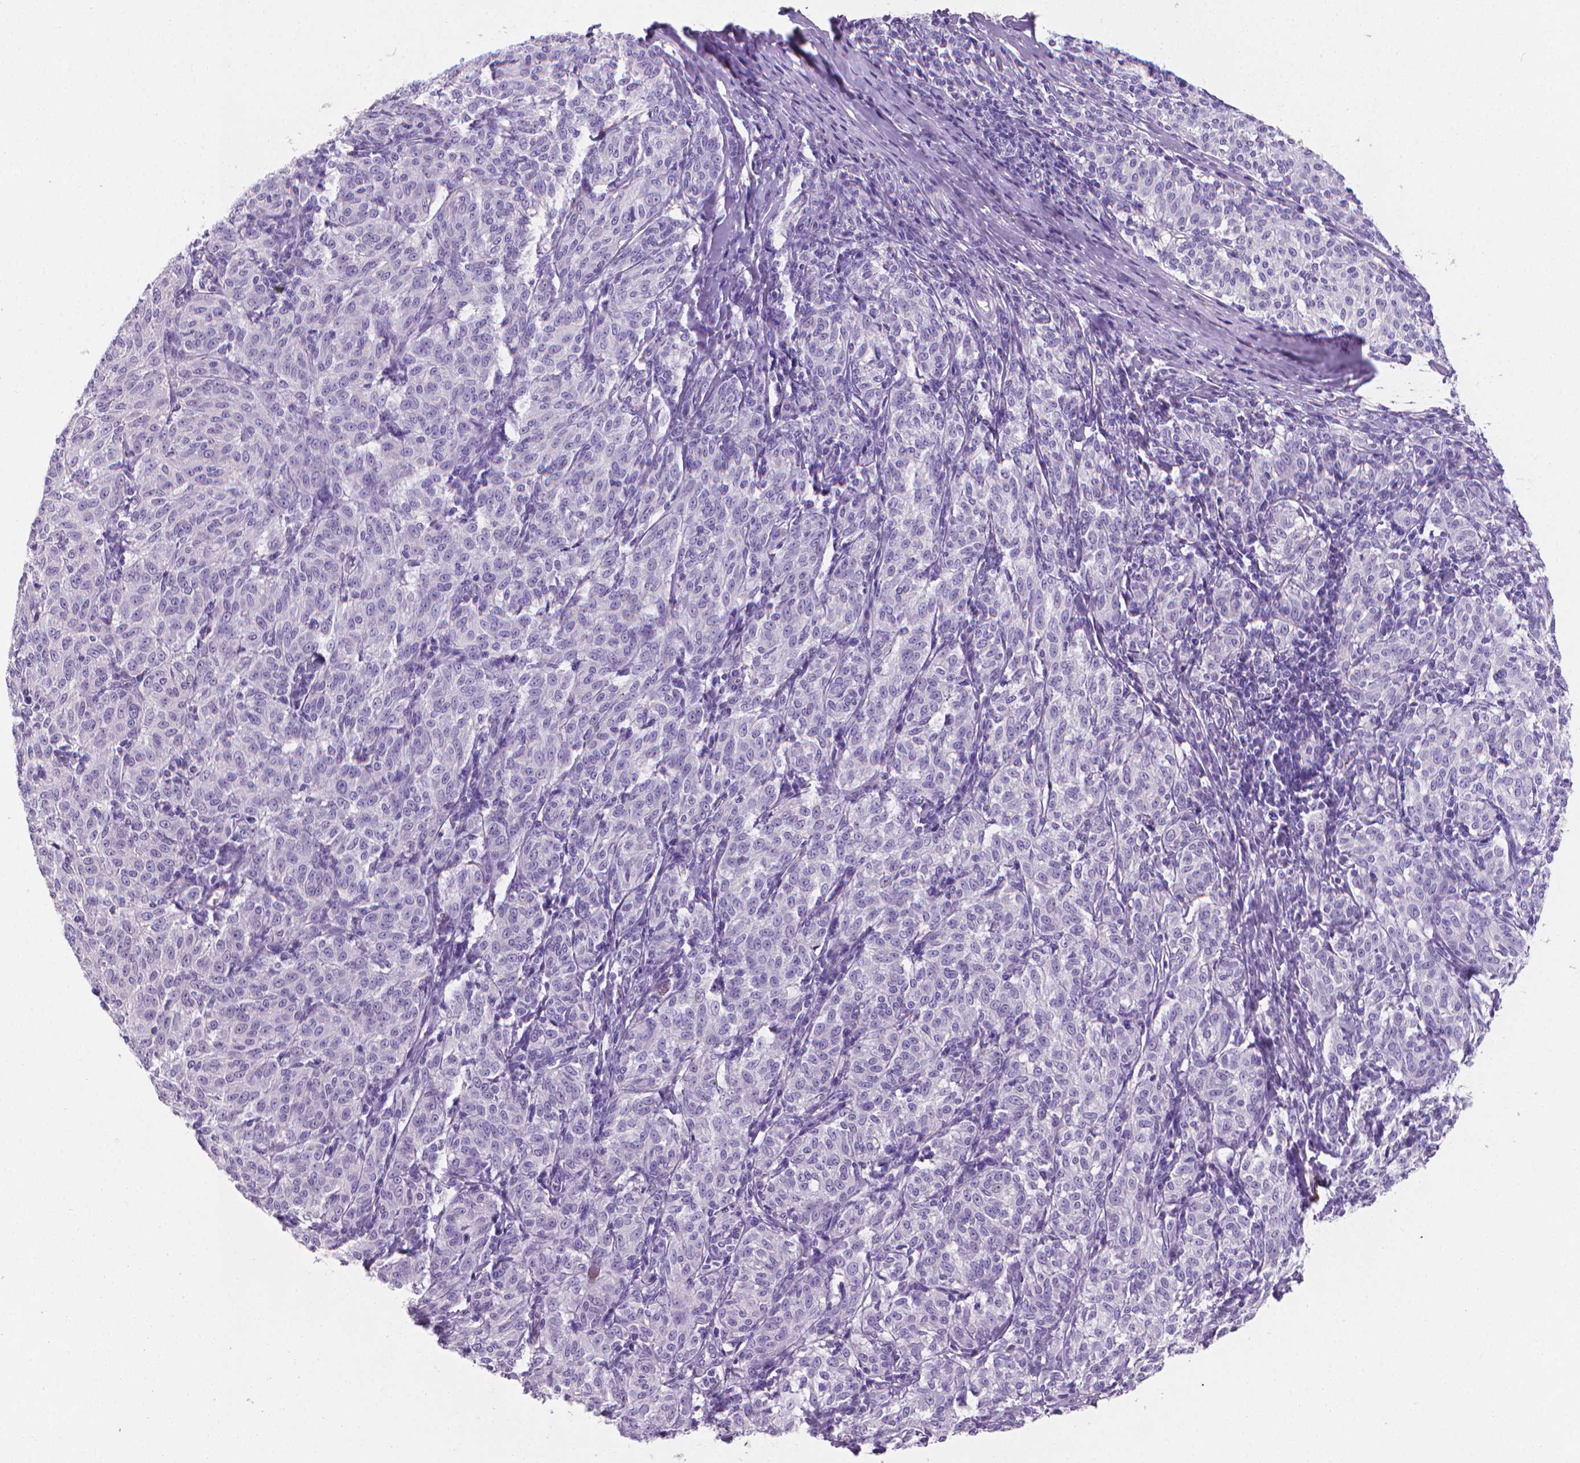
{"staining": {"intensity": "negative", "quantity": "none", "location": "none"}, "tissue": "melanoma", "cell_type": "Tumor cells", "image_type": "cancer", "snomed": [{"axis": "morphology", "description": "Malignant melanoma, NOS"}, {"axis": "topography", "description": "Skin"}], "caption": "Immunohistochemistry (IHC) of malignant melanoma exhibits no expression in tumor cells.", "gene": "XPNPEP2", "patient": {"sex": "female", "age": 72}}